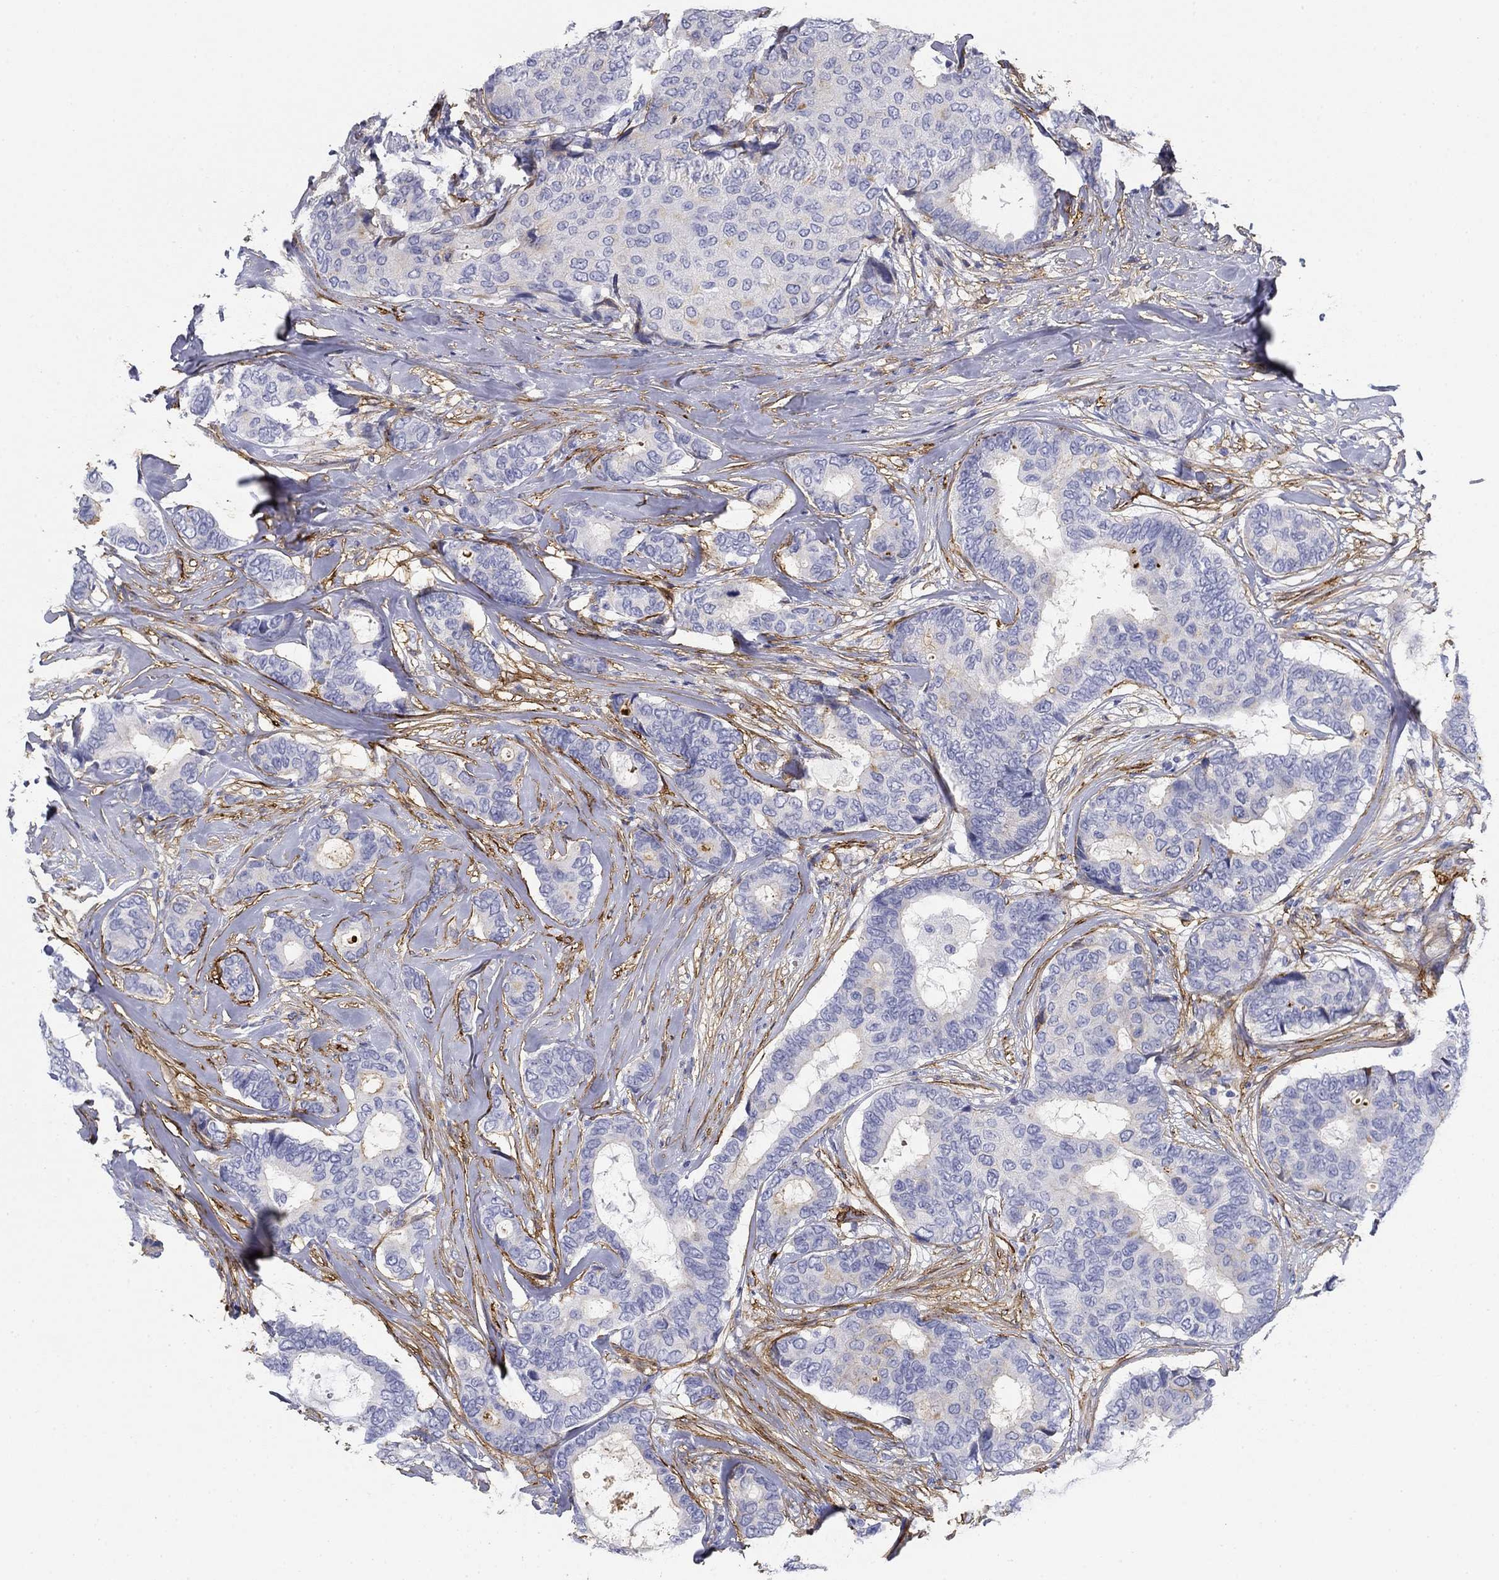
{"staining": {"intensity": "negative", "quantity": "none", "location": "none"}, "tissue": "breast cancer", "cell_type": "Tumor cells", "image_type": "cancer", "snomed": [{"axis": "morphology", "description": "Duct carcinoma"}, {"axis": "topography", "description": "Breast"}], "caption": "Tumor cells are negative for brown protein staining in breast cancer.", "gene": "GPC1", "patient": {"sex": "female", "age": 75}}